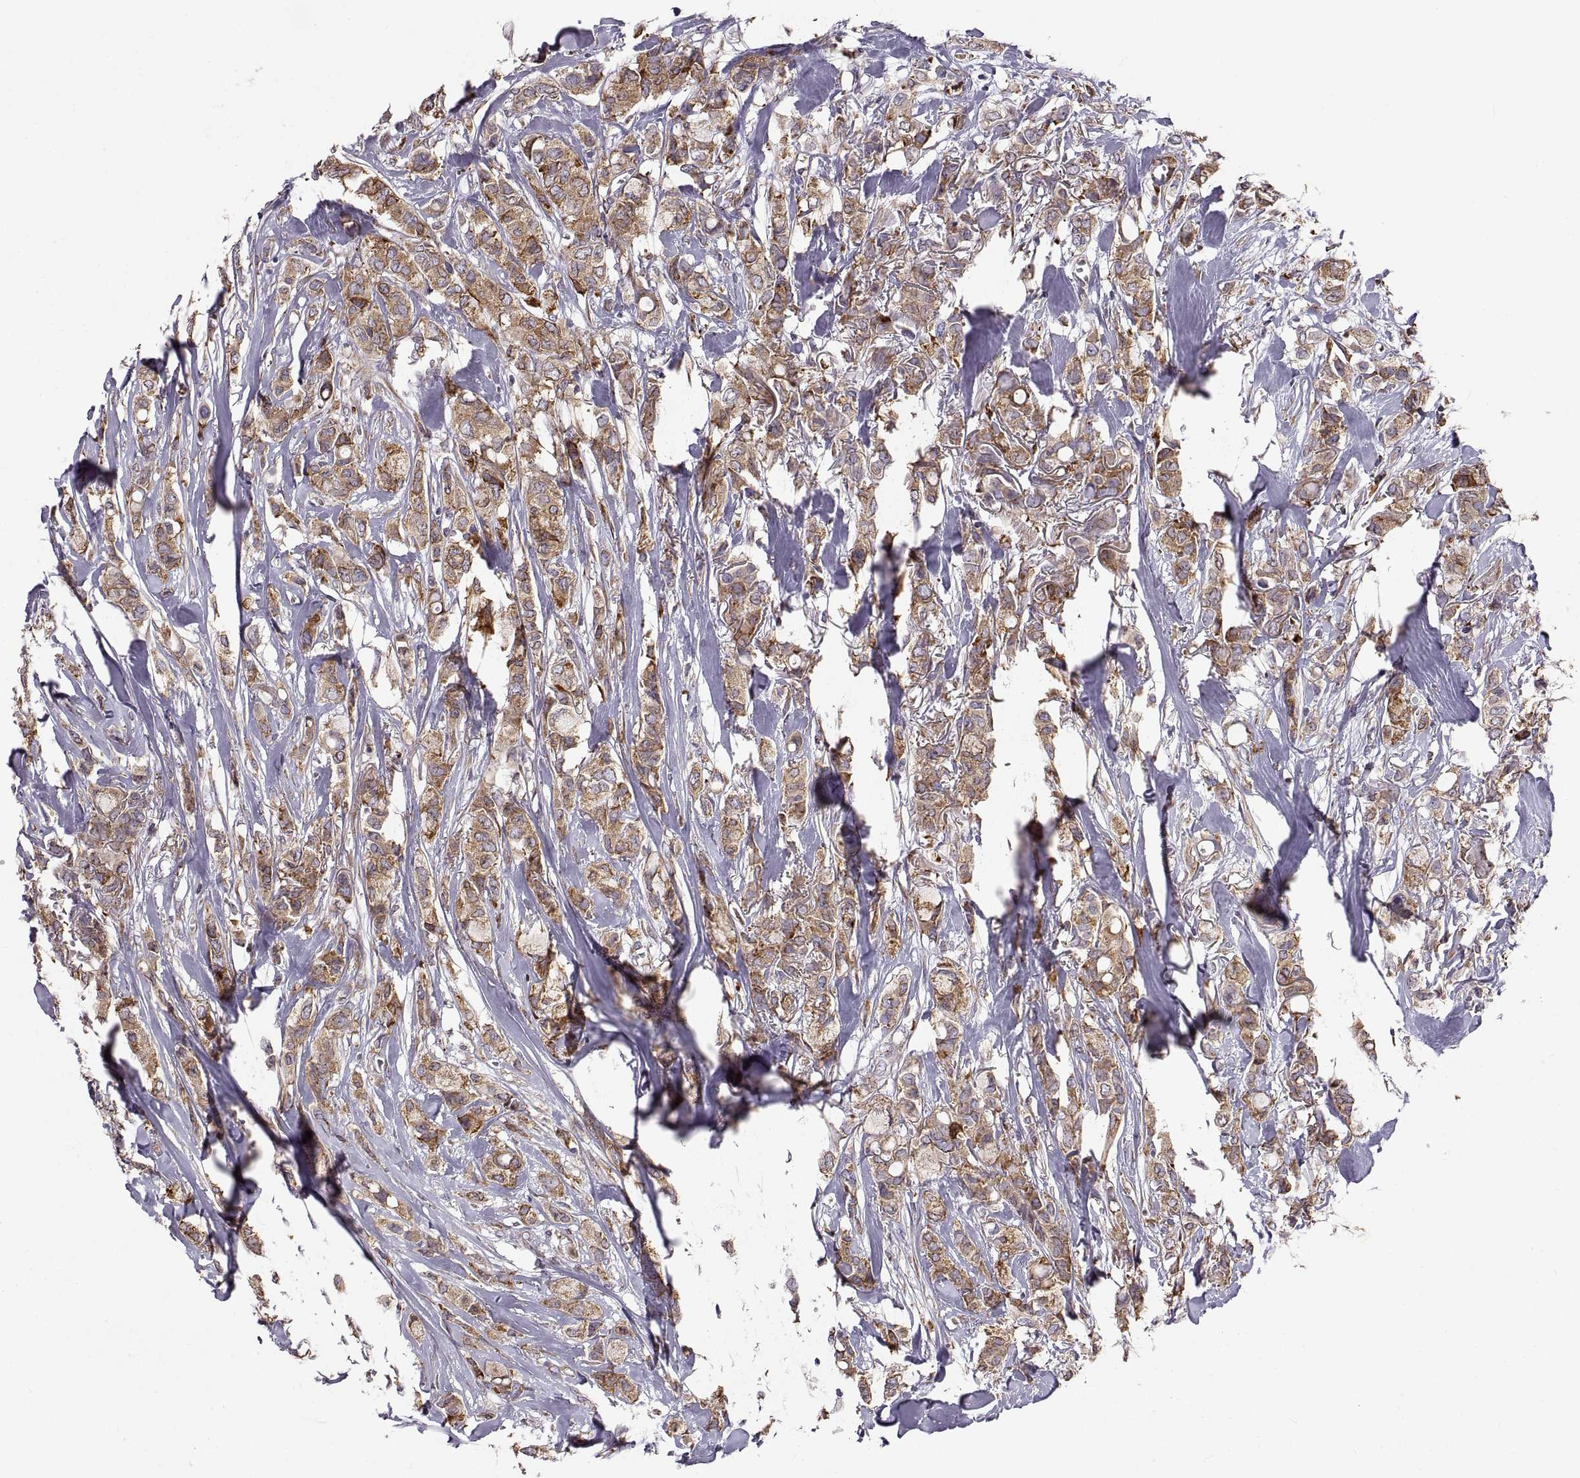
{"staining": {"intensity": "strong", "quantity": ">75%", "location": "cytoplasmic/membranous"}, "tissue": "breast cancer", "cell_type": "Tumor cells", "image_type": "cancer", "snomed": [{"axis": "morphology", "description": "Duct carcinoma"}, {"axis": "topography", "description": "Breast"}], "caption": "Breast intraductal carcinoma was stained to show a protein in brown. There is high levels of strong cytoplasmic/membranous positivity in about >75% of tumor cells. The staining is performed using DAB (3,3'-diaminobenzidine) brown chromogen to label protein expression. The nuclei are counter-stained blue using hematoxylin.", "gene": "PLEKHB2", "patient": {"sex": "female", "age": 85}}